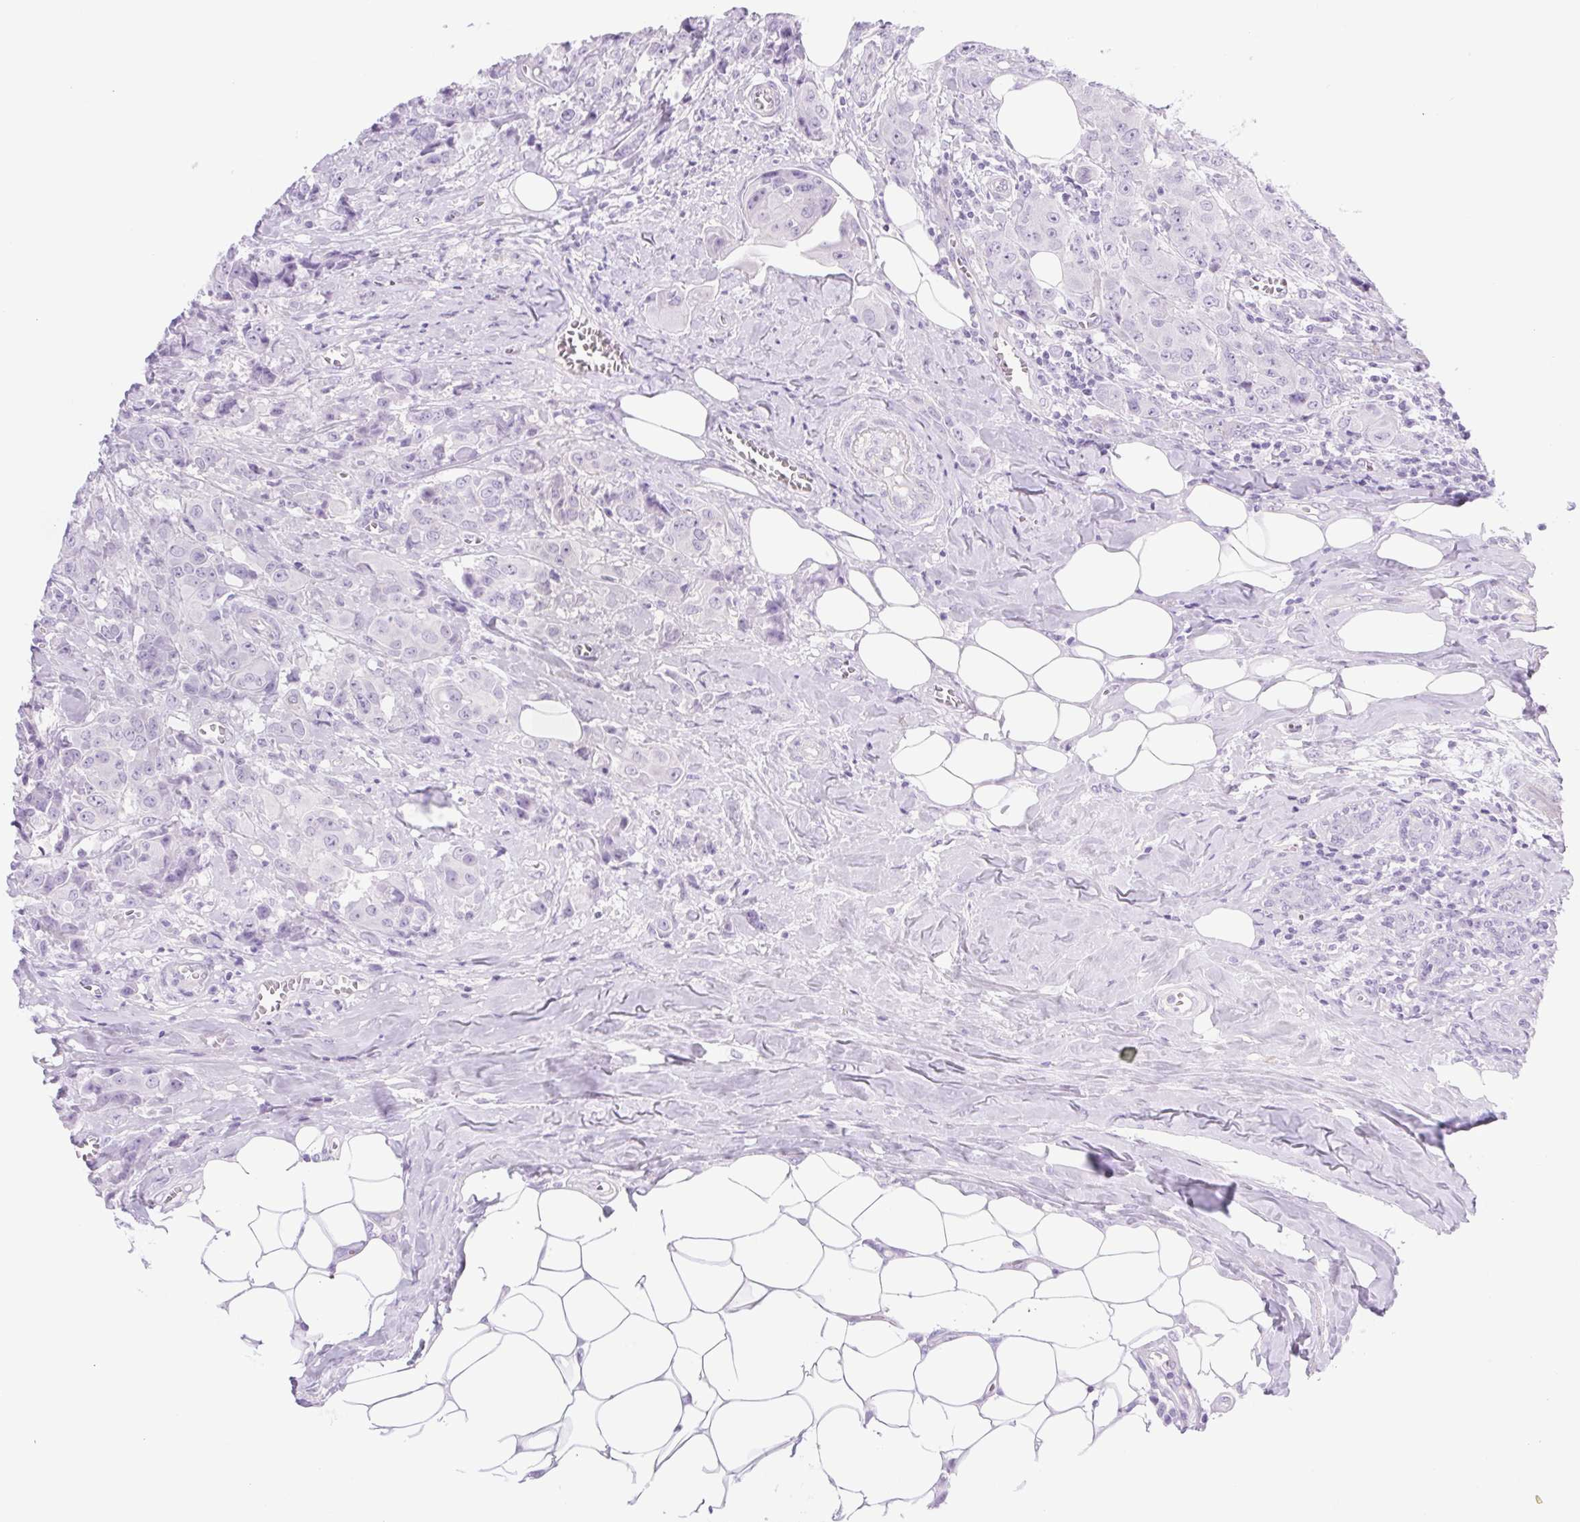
{"staining": {"intensity": "negative", "quantity": "none", "location": "none"}, "tissue": "breast cancer", "cell_type": "Tumor cells", "image_type": "cancer", "snomed": [{"axis": "morphology", "description": "Normal tissue, NOS"}, {"axis": "morphology", "description": "Duct carcinoma"}, {"axis": "topography", "description": "Breast"}], "caption": "Immunohistochemistry (IHC) of human breast cancer (infiltrating ductal carcinoma) reveals no expression in tumor cells. Brightfield microscopy of immunohistochemistry (IHC) stained with DAB (3,3'-diaminobenzidine) (brown) and hematoxylin (blue), captured at high magnification.", "gene": "SPACA5B", "patient": {"sex": "female", "age": 43}}